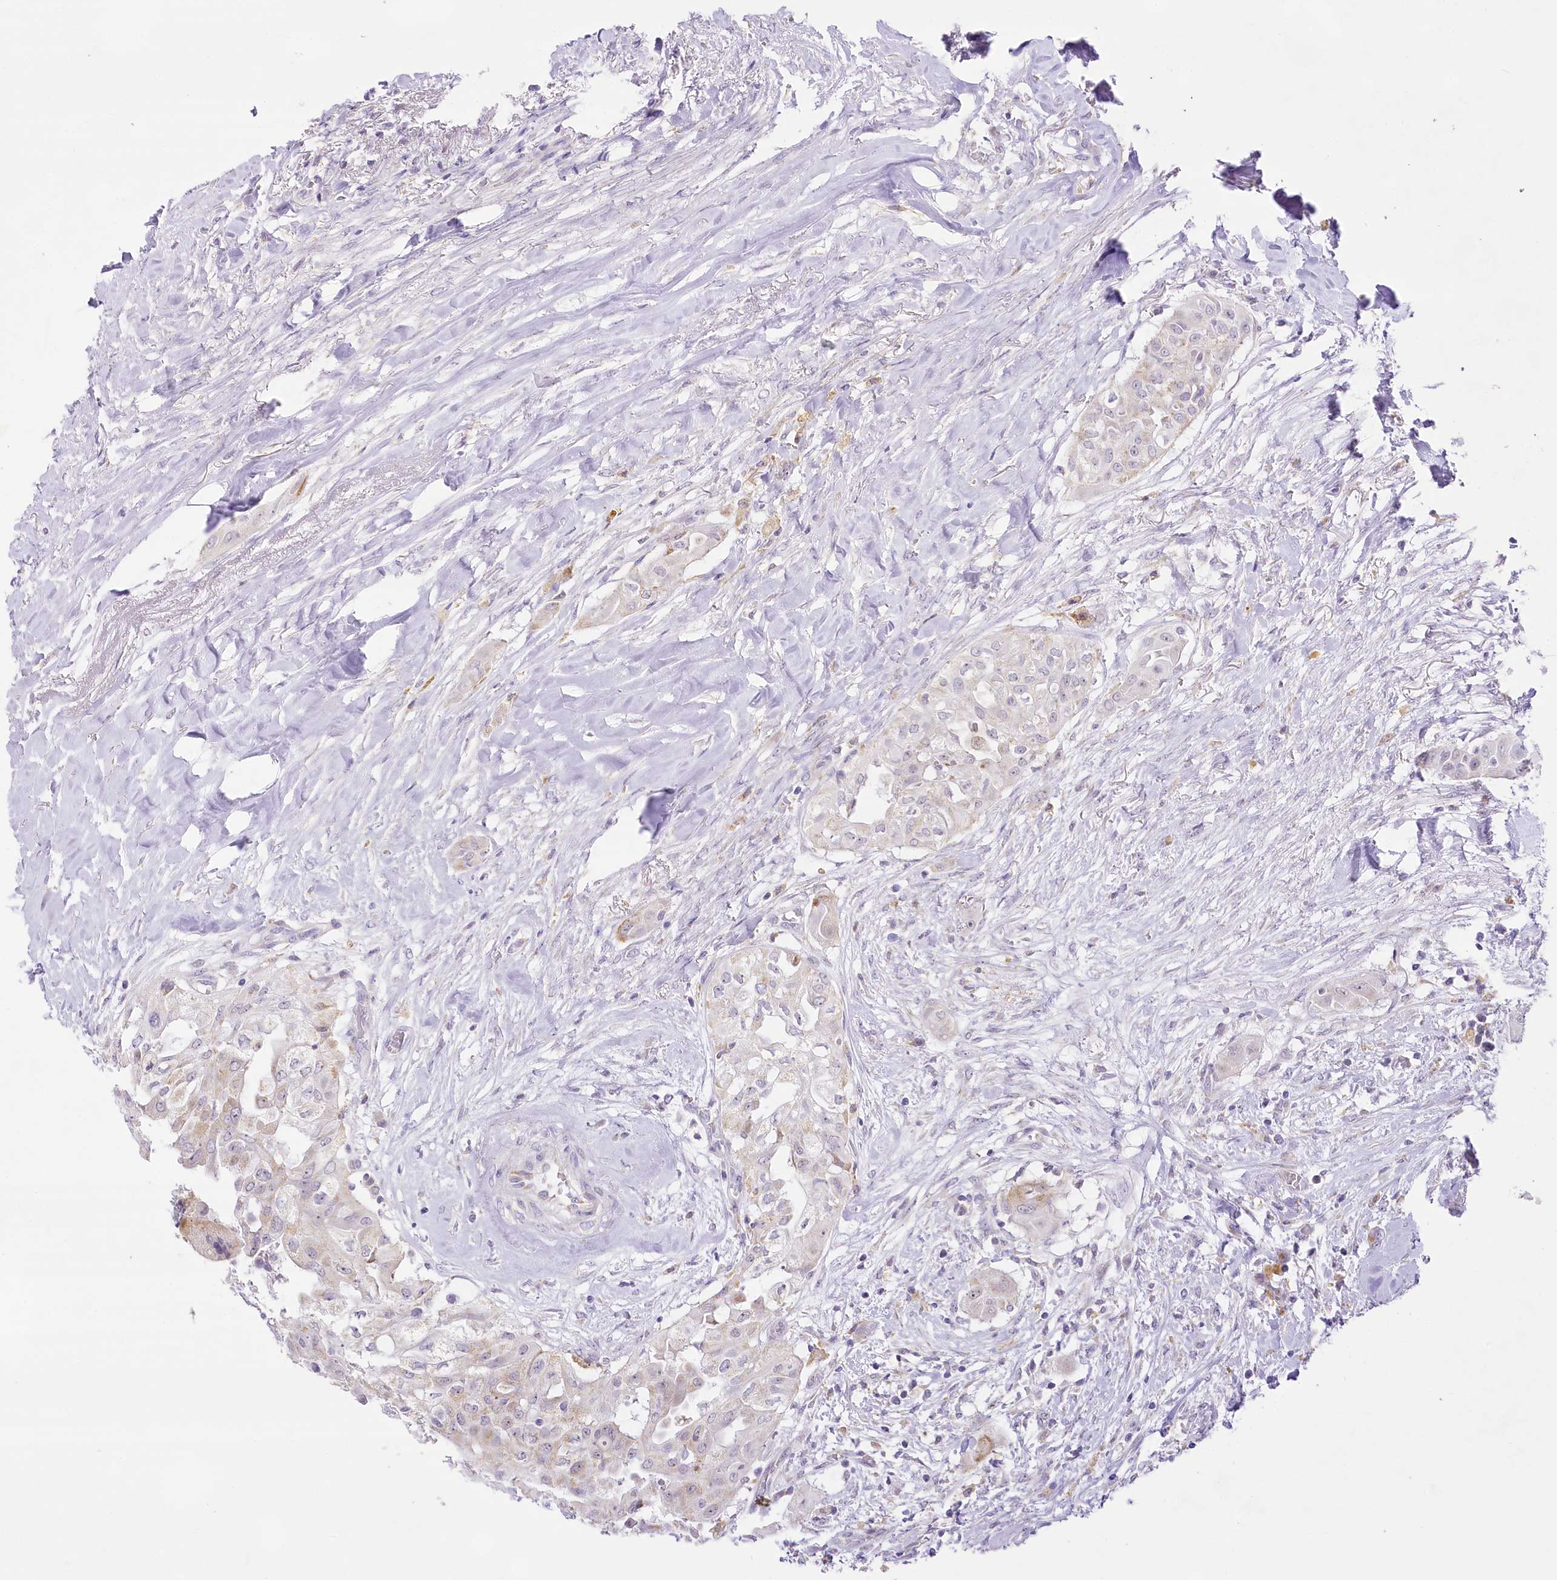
{"staining": {"intensity": "moderate", "quantity": "<25%", "location": "cytoplasmic/membranous"}, "tissue": "thyroid cancer", "cell_type": "Tumor cells", "image_type": "cancer", "snomed": [{"axis": "morphology", "description": "Papillary adenocarcinoma, NOS"}, {"axis": "topography", "description": "Thyroid gland"}], "caption": "Tumor cells display low levels of moderate cytoplasmic/membranous positivity in about <25% of cells in thyroid cancer.", "gene": "CCDC30", "patient": {"sex": "female", "age": 59}}